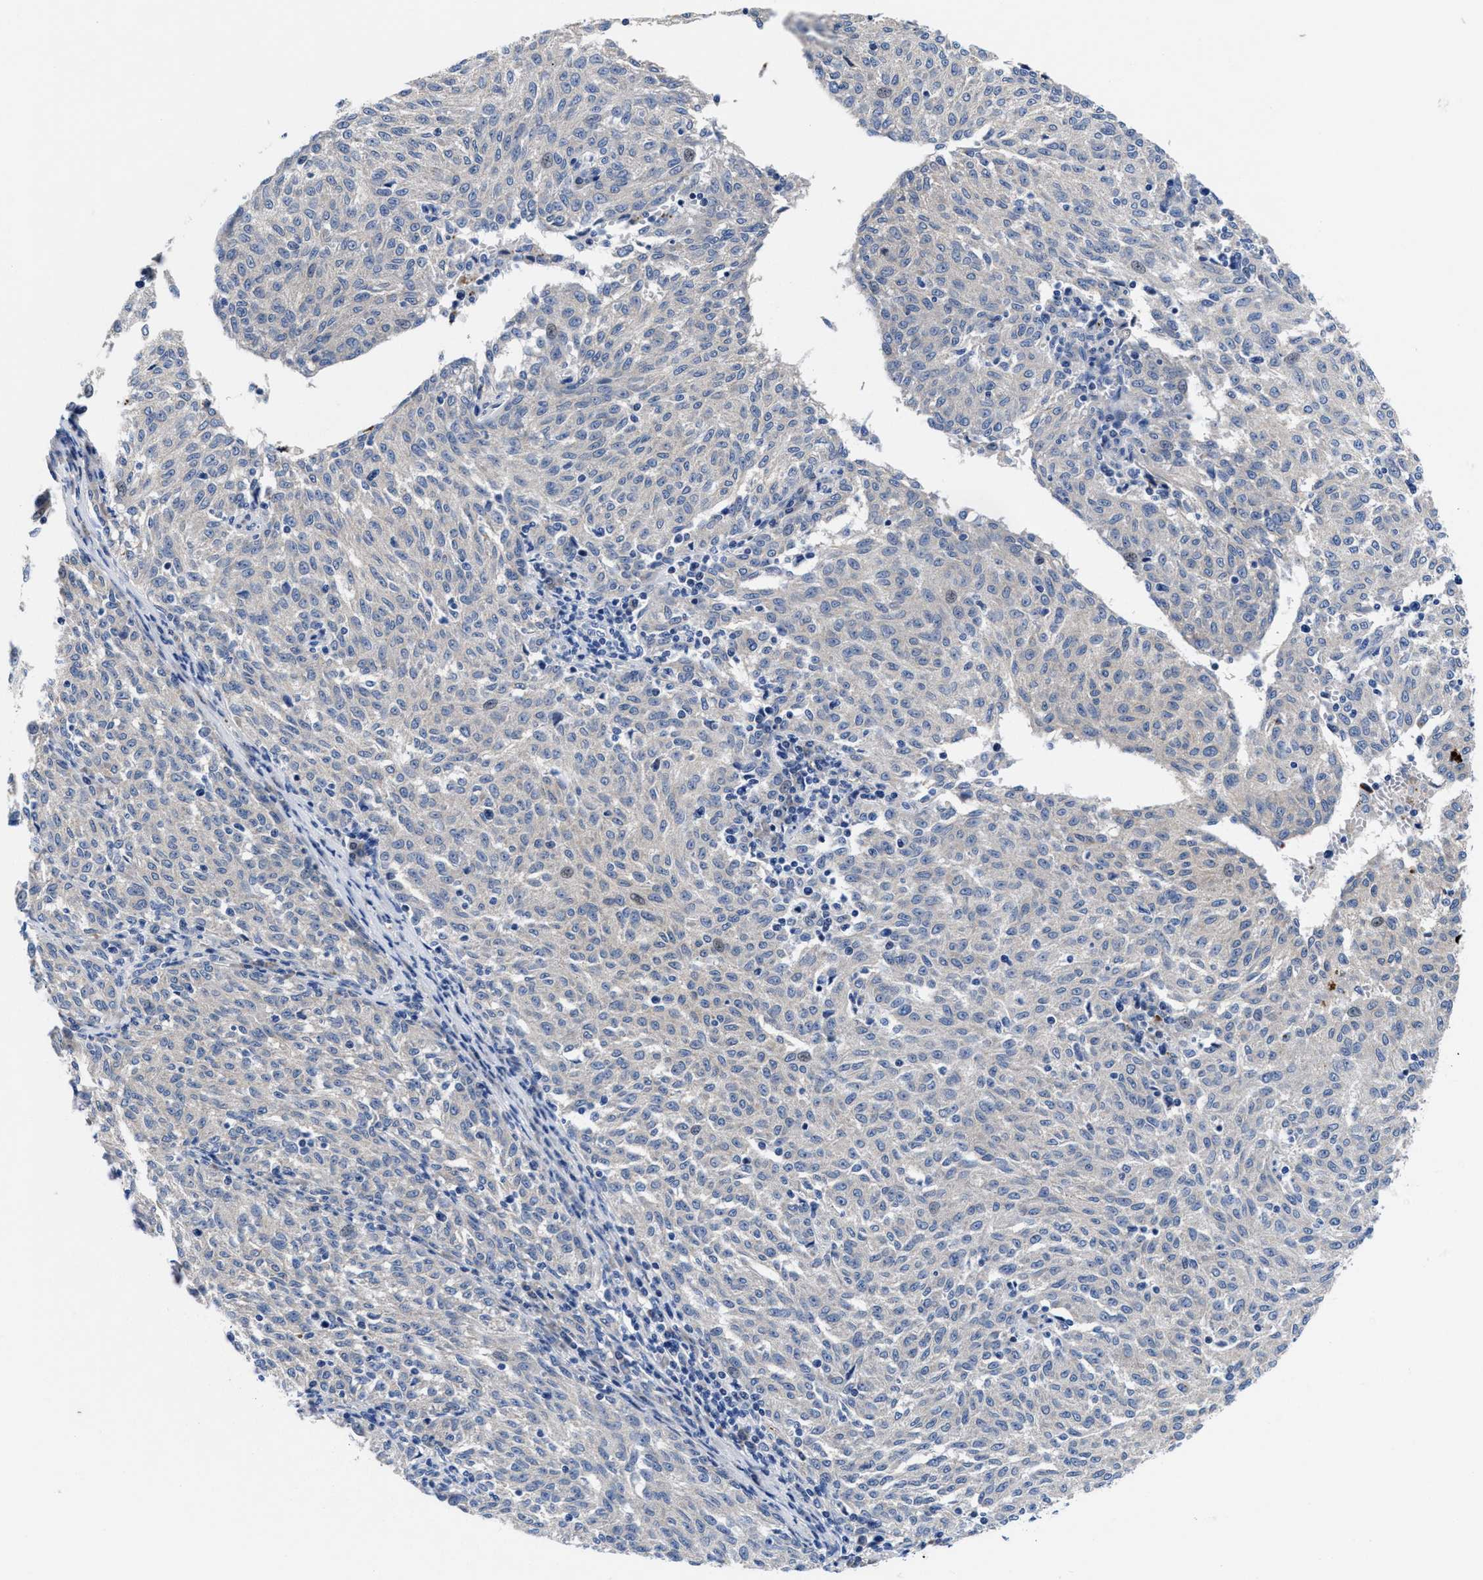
{"staining": {"intensity": "negative", "quantity": "none", "location": "none"}, "tissue": "melanoma", "cell_type": "Tumor cells", "image_type": "cancer", "snomed": [{"axis": "morphology", "description": "Malignant melanoma, NOS"}, {"axis": "topography", "description": "Skin"}], "caption": "This is an IHC image of melanoma. There is no expression in tumor cells.", "gene": "DHRS13", "patient": {"sex": "female", "age": 72}}